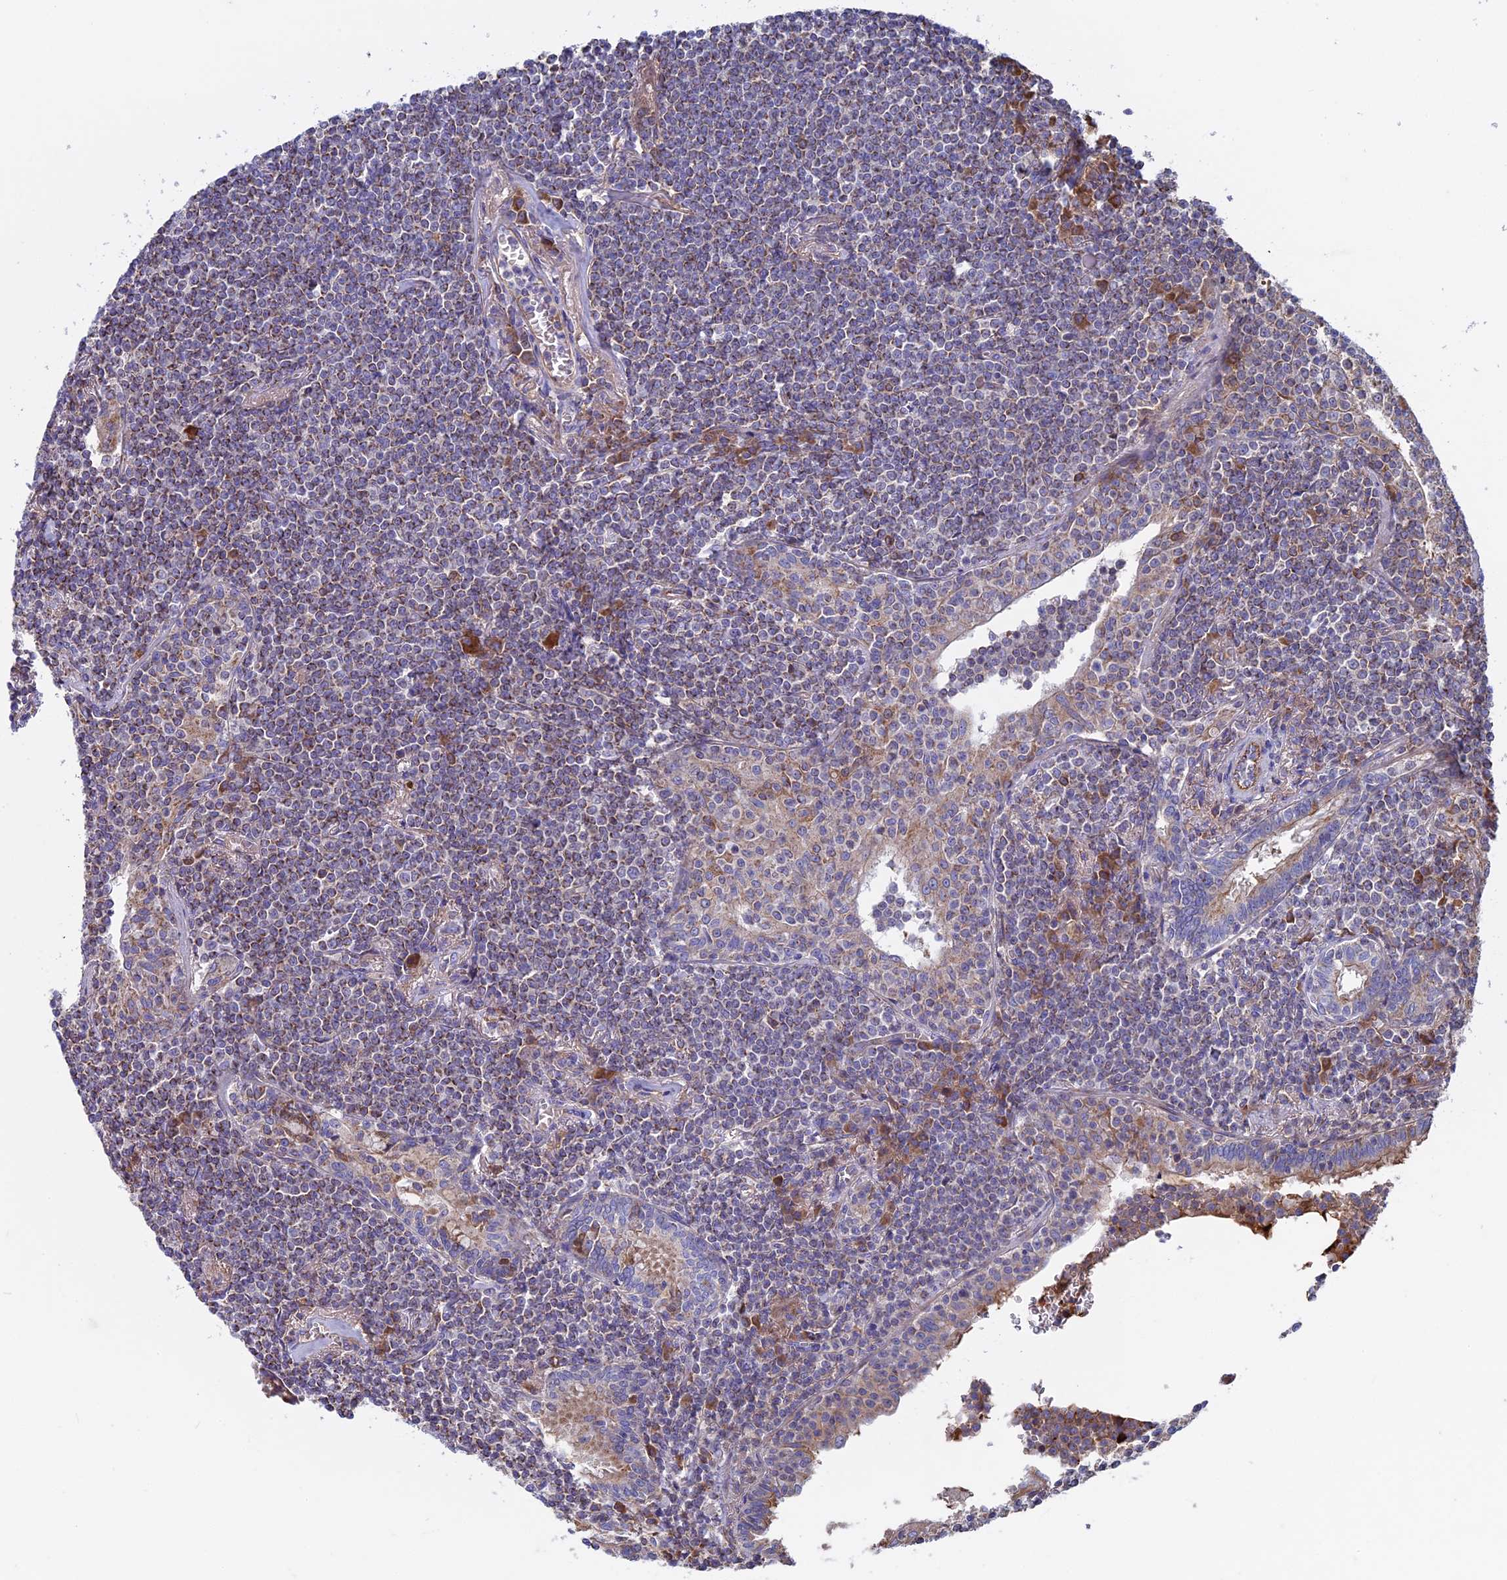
{"staining": {"intensity": "moderate", "quantity": ">75%", "location": "cytoplasmic/membranous"}, "tissue": "lymphoma", "cell_type": "Tumor cells", "image_type": "cancer", "snomed": [{"axis": "morphology", "description": "Malignant lymphoma, non-Hodgkin's type, Low grade"}, {"axis": "topography", "description": "Lung"}], "caption": "This histopathology image shows lymphoma stained with IHC to label a protein in brown. The cytoplasmic/membranous of tumor cells show moderate positivity for the protein. Nuclei are counter-stained blue.", "gene": "SLC15A5", "patient": {"sex": "female", "age": 71}}